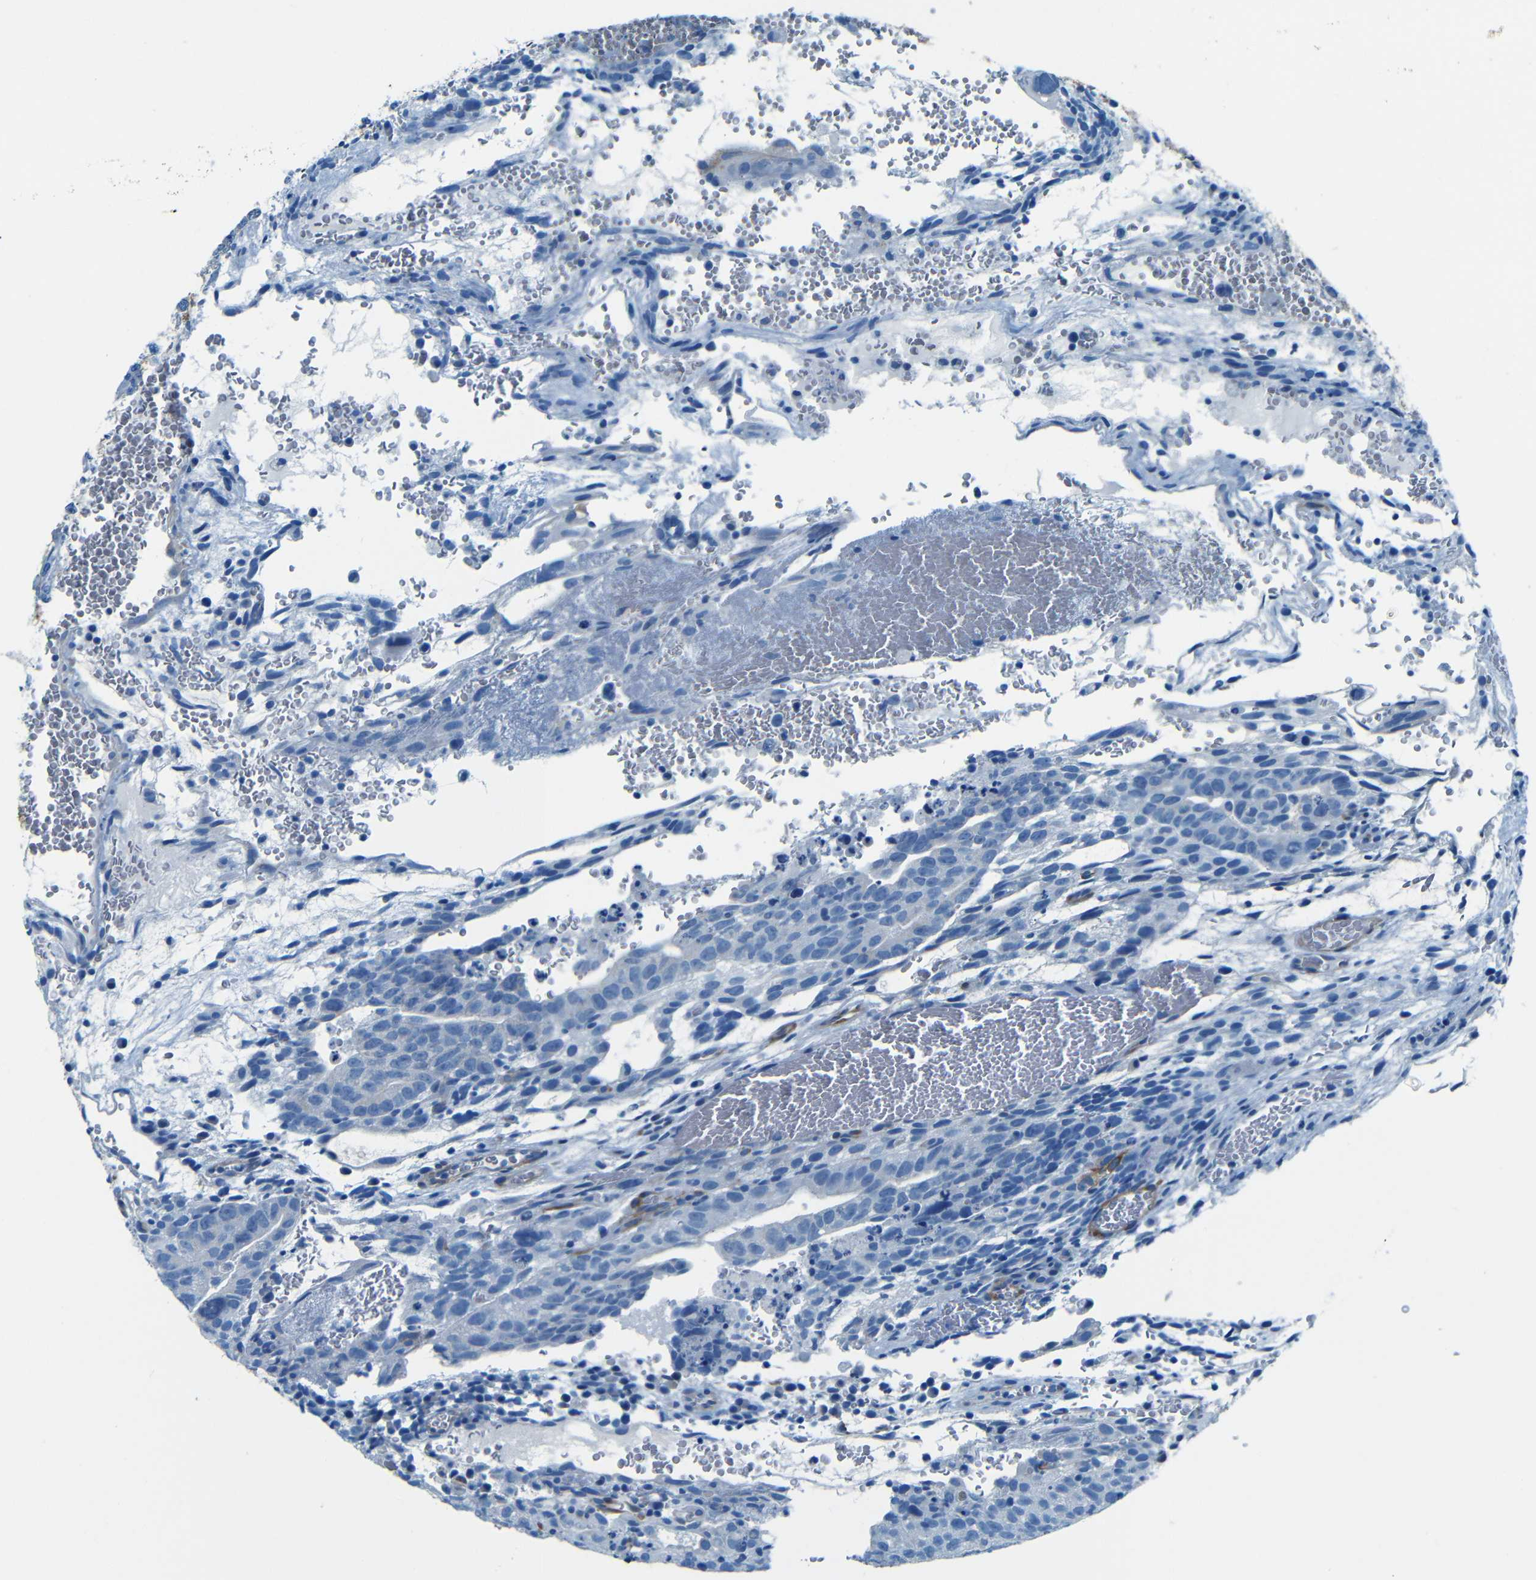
{"staining": {"intensity": "negative", "quantity": "none", "location": "none"}, "tissue": "testis cancer", "cell_type": "Tumor cells", "image_type": "cancer", "snomed": [{"axis": "morphology", "description": "Seminoma, NOS"}, {"axis": "morphology", "description": "Carcinoma, Embryonal, NOS"}, {"axis": "topography", "description": "Testis"}], "caption": "DAB immunohistochemical staining of human testis cancer (seminoma) displays no significant staining in tumor cells.", "gene": "MAP2", "patient": {"sex": "male", "age": 52}}